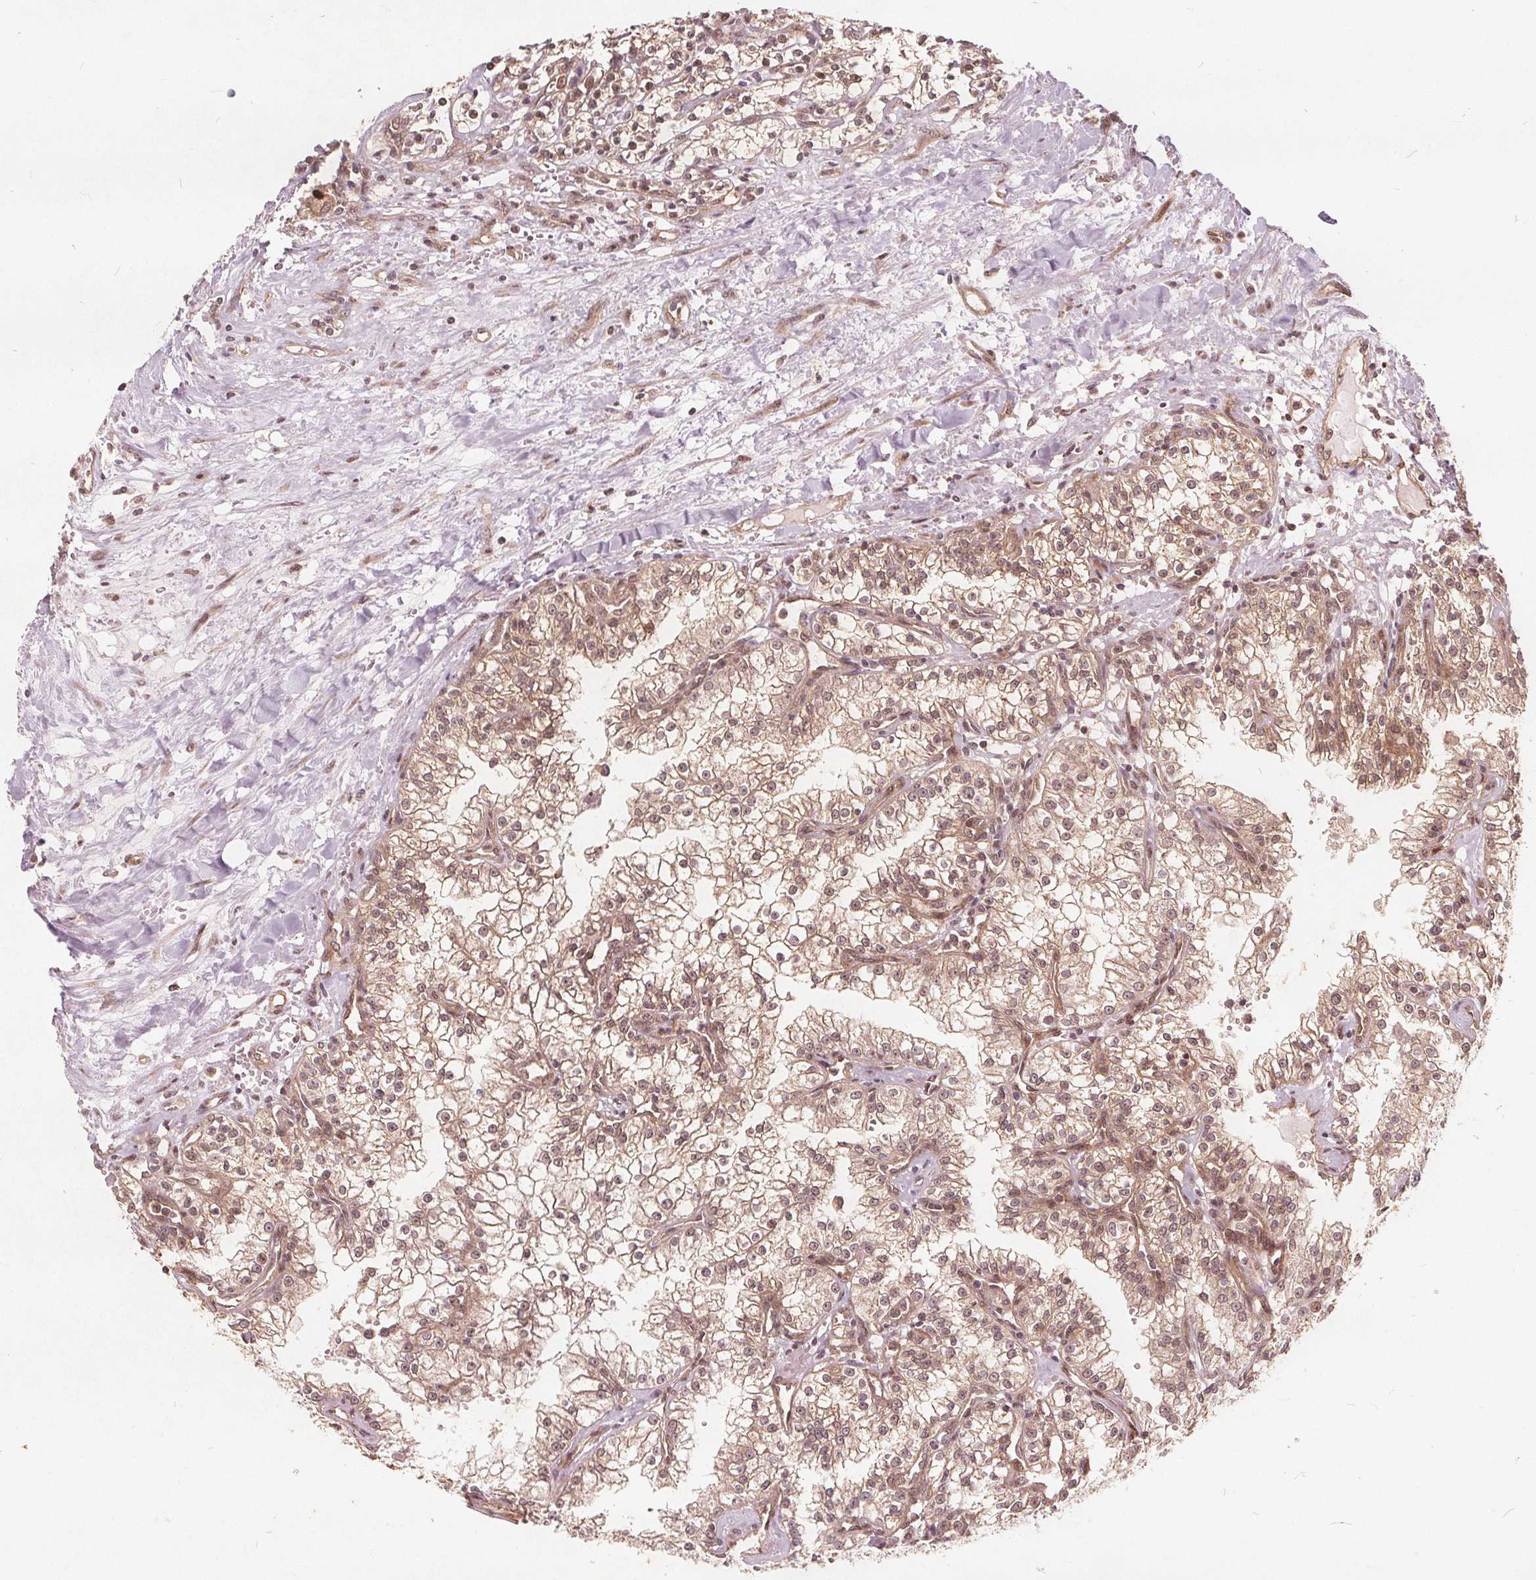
{"staining": {"intensity": "moderate", "quantity": ">75%", "location": "cytoplasmic/membranous,nuclear"}, "tissue": "renal cancer", "cell_type": "Tumor cells", "image_type": "cancer", "snomed": [{"axis": "morphology", "description": "Adenocarcinoma, NOS"}, {"axis": "topography", "description": "Kidney"}], "caption": "Renal adenocarcinoma stained with immunohistochemistry (IHC) reveals moderate cytoplasmic/membranous and nuclear expression in about >75% of tumor cells.", "gene": "PPP1CB", "patient": {"sex": "male", "age": 36}}